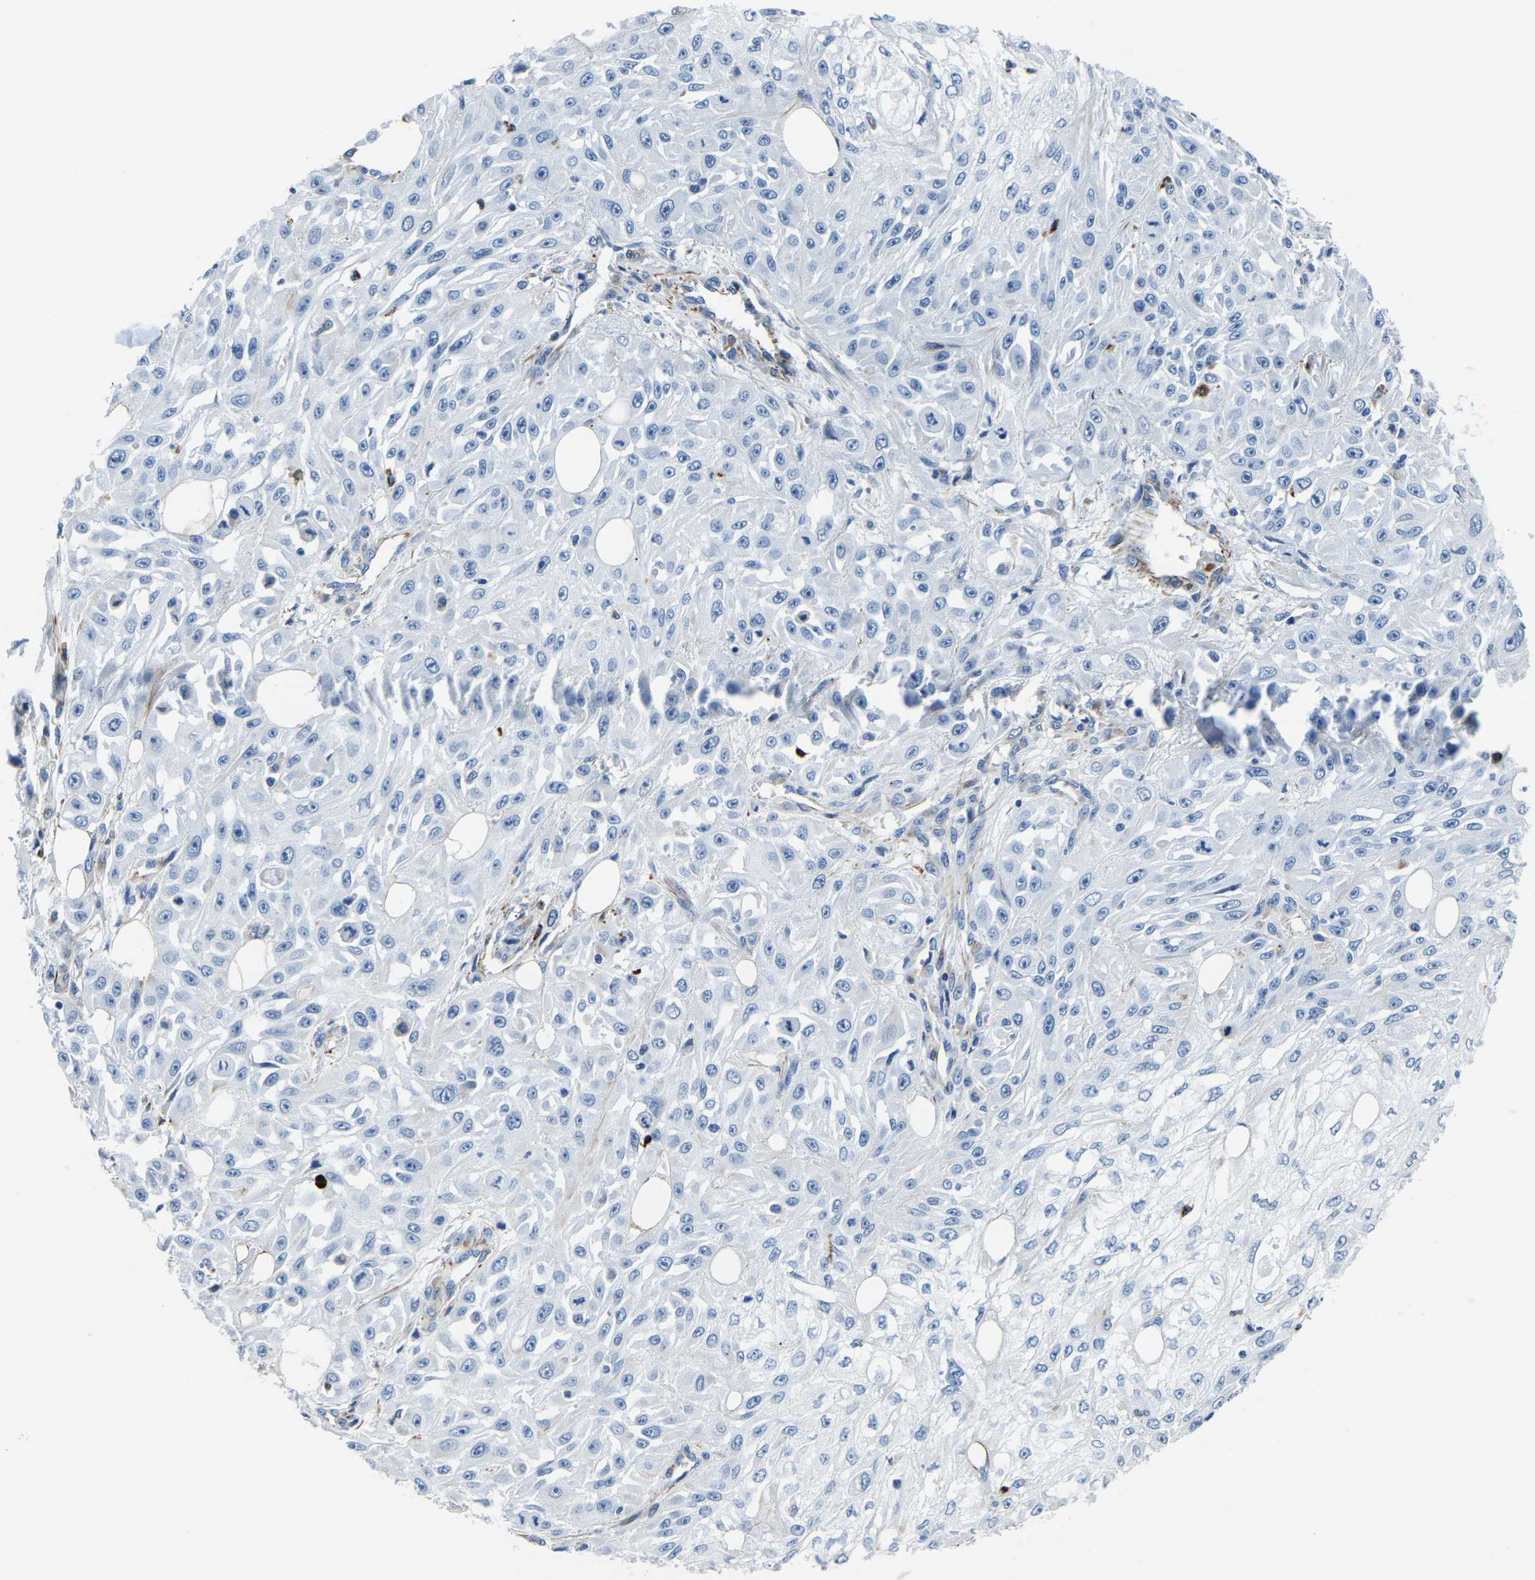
{"staining": {"intensity": "negative", "quantity": "none", "location": "none"}, "tissue": "skin cancer", "cell_type": "Tumor cells", "image_type": "cancer", "snomed": [{"axis": "morphology", "description": "Squamous cell carcinoma, NOS"}, {"axis": "morphology", "description": "Squamous cell carcinoma, metastatic, NOS"}, {"axis": "topography", "description": "Skin"}, {"axis": "topography", "description": "Lymph node"}], "caption": "The photomicrograph shows no staining of tumor cells in skin metastatic squamous cell carcinoma. (Stains: DAB (3,3'-diaminobenzidine) IHC with hematoxylin counter stain, Microscopy: brightfield microscopy at high magnification).", "gene": "MS4A3", "patient": {"sex": "male", "age": 75}}